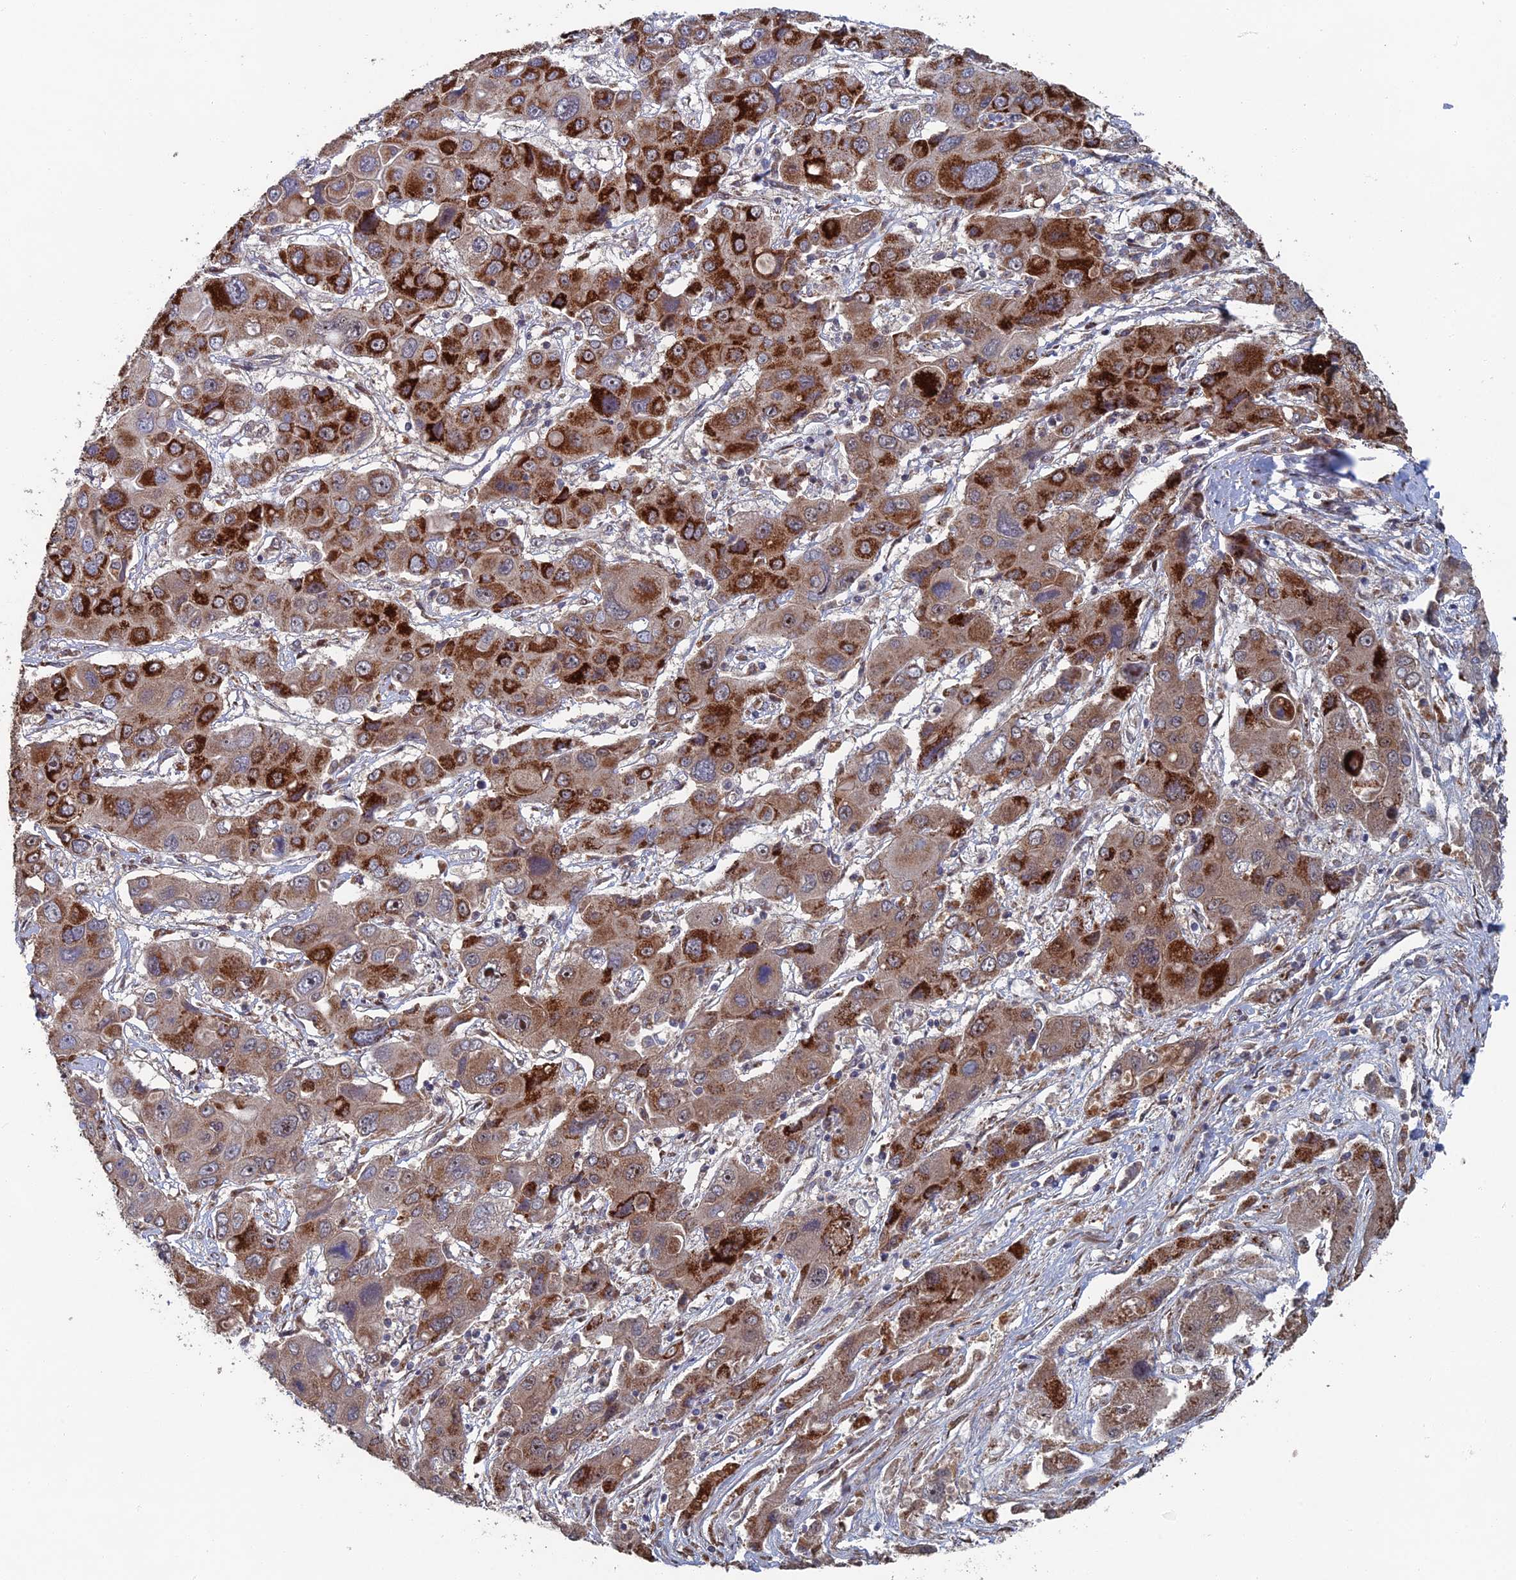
{"staining": {"intensity": "strong", "quantity": "25%-75%", "location": "cytoplasmic/membranous"}, "tissue": "liver cancer", "cell_type": "Tumor cells", "image_type": "cancer", "snomed": [{"axis": "morphology", "description": "Cholangiocarcinoma"}, {"axis": "topography", "description": "Liver"}], "caption": "The image exhibits a brown stain indicating the presence of a protein in the cytoplasmic/membranous of tumor cells in liver cancer.", "gene": "GTF2IRD1", "patient": {"sex": "male", "age": 67}}